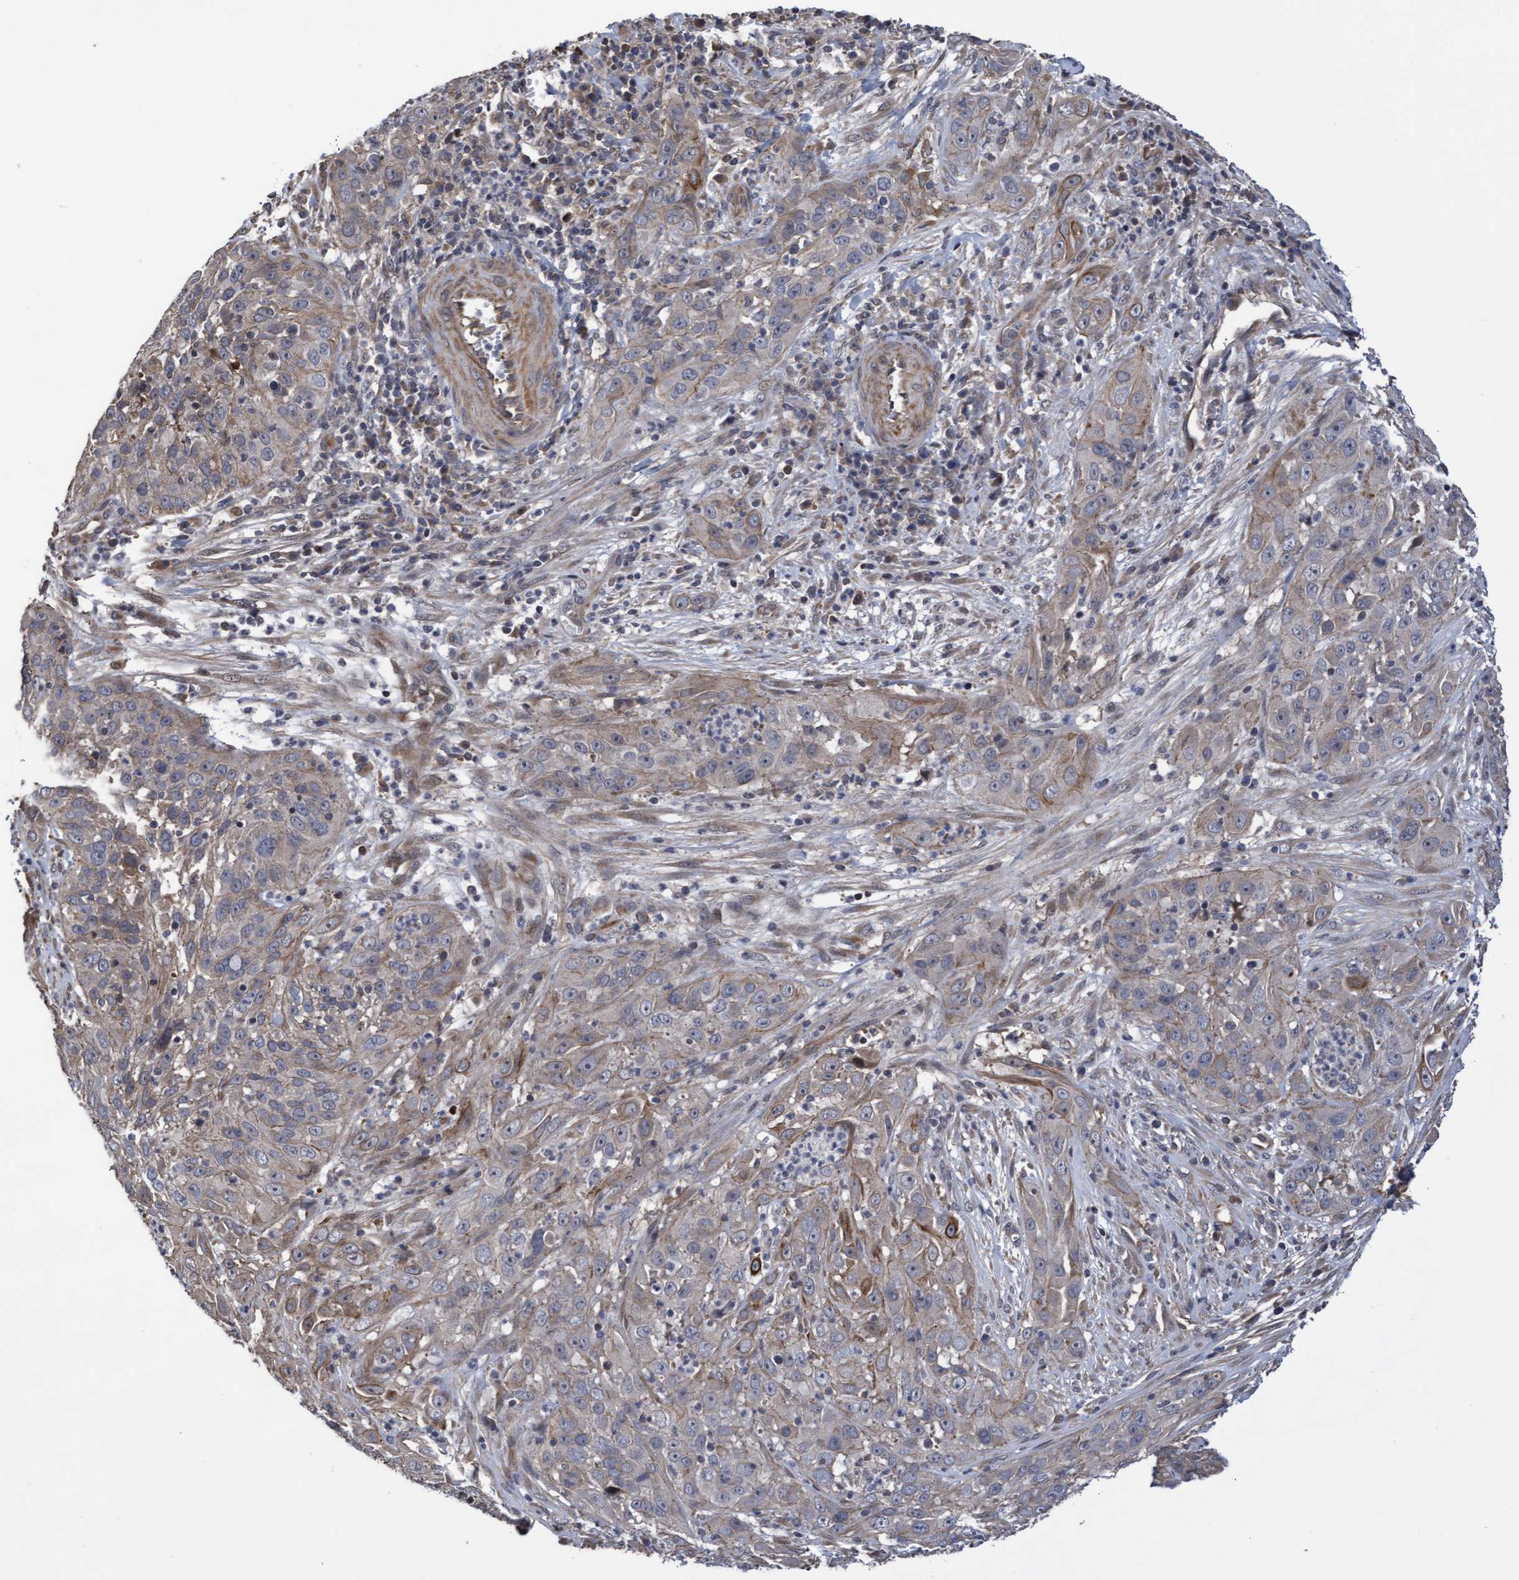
{"staining": {"intensity": "weak", "quantity": "<25%", "location": "cytoplasmic/membranous"}, "tissue": "cervical cancer", "cell_type": "Tumor cells", "image_type": "cancer", "snomed": [{"axis": "morphology", "description": "Squamous cell carcinoma, NOS"}, {"axis": "topography", "description": "Cervix"}], "caption": "The immunohistochemistry (IHC) photomicrograph has no significant staining in tumor cells of cervical squamous cell carcinoma tissue.", "gene": "COBL", "patient": {"sex": "female", "age": 32}}